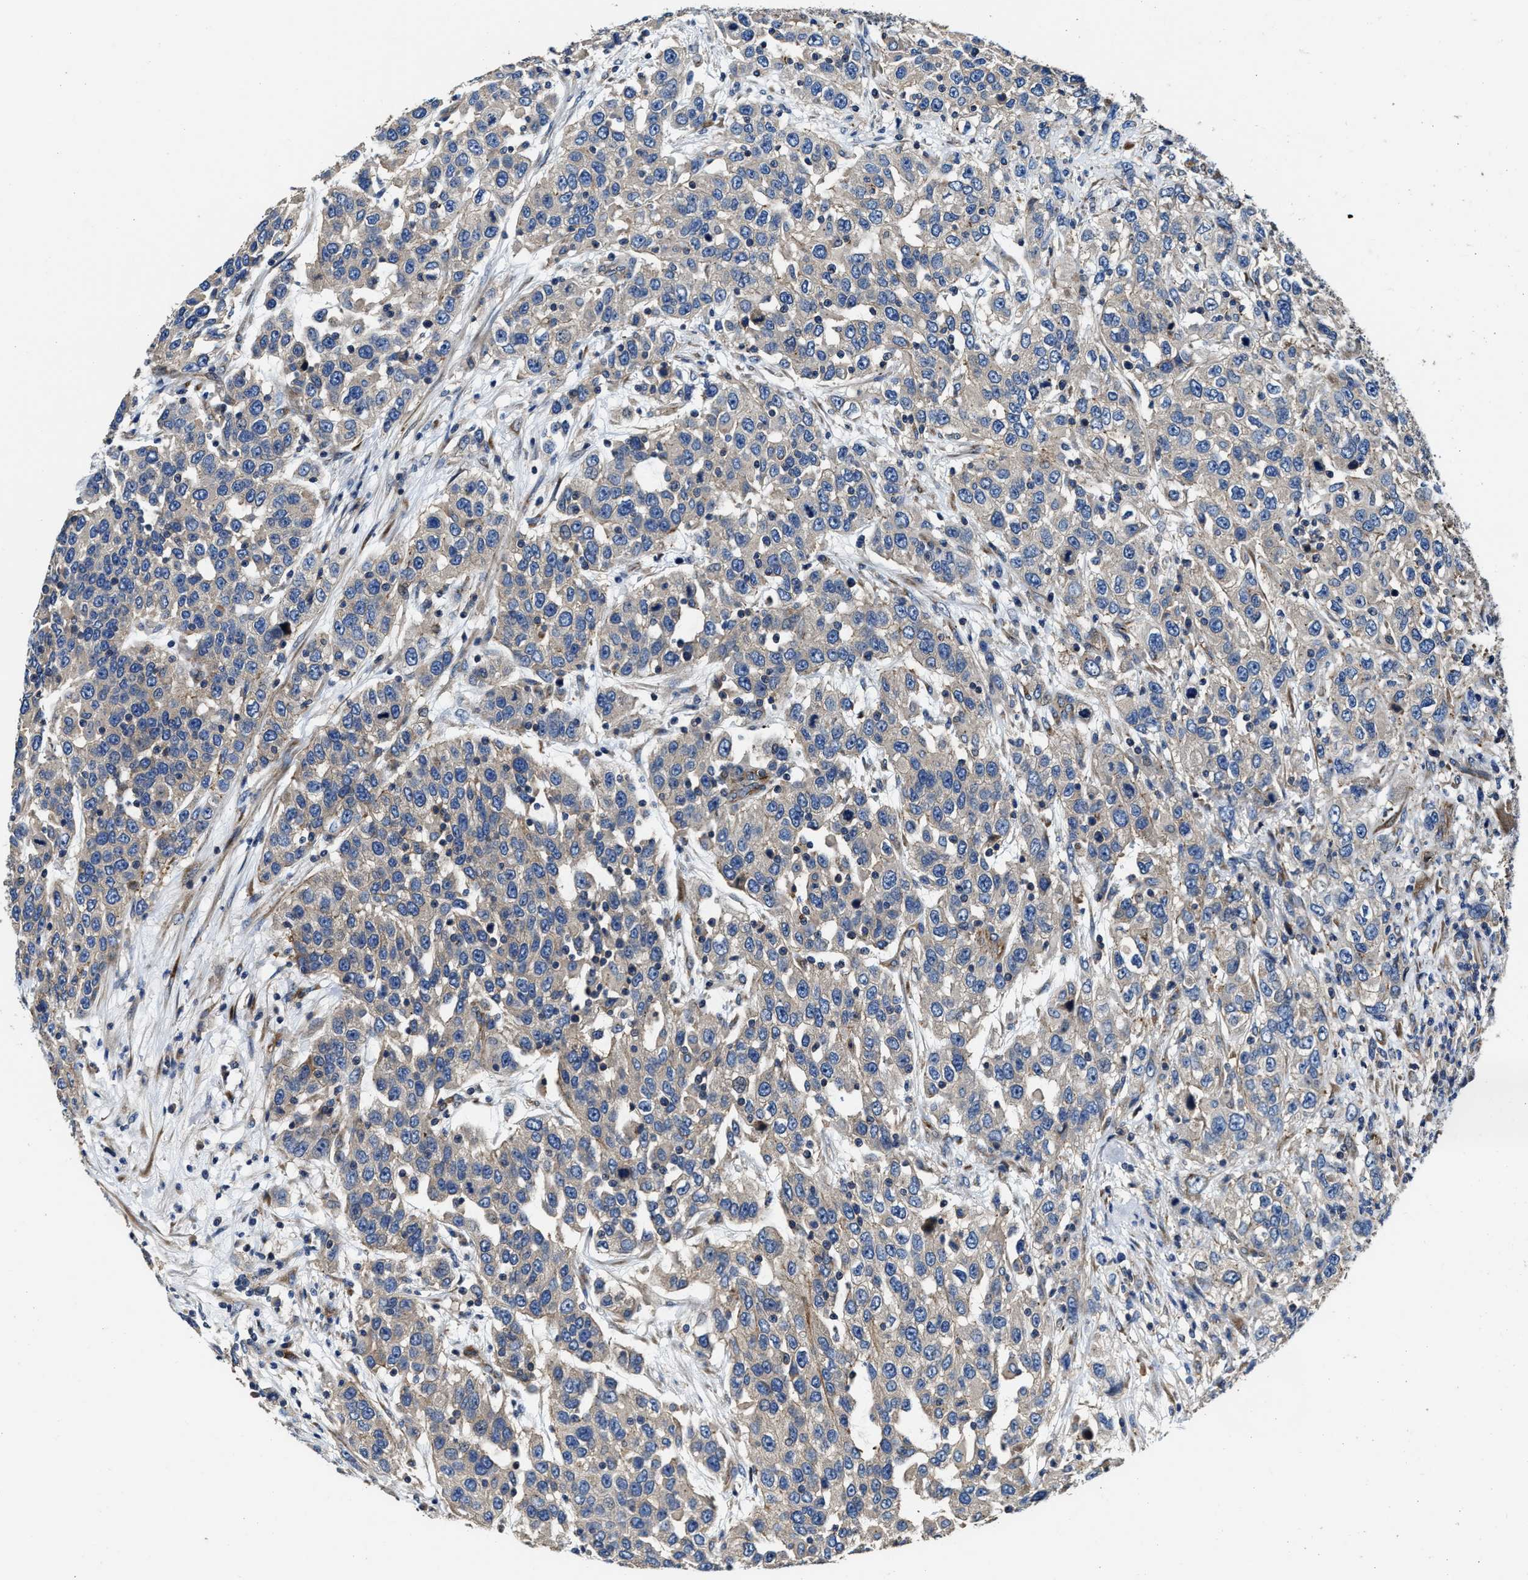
{"staining": {"intensity": "negative", "quantity": "none", "location": "none"}, "tissue": "urothelial cancer", "cell_type": "Tumor cells", "image_type": "cancer", "snomed": [{"axis": "morphology", "description": "Urothelial carcinoma, High grade"}, {"axis": "topography", "description": "Urinary bladder"}], "caption": "Urothelial carcinoma (high-grade) was stained to show a protein in brown. There is no significant positivity in tumor cells. The staining is performed using DAB (3,3'-diaminobenzidine) brown chromogen with nuclei counter-stained in using hematoxylin.", "gene": "PTAR1", "patient": {"sex": "female", "age": 80}}